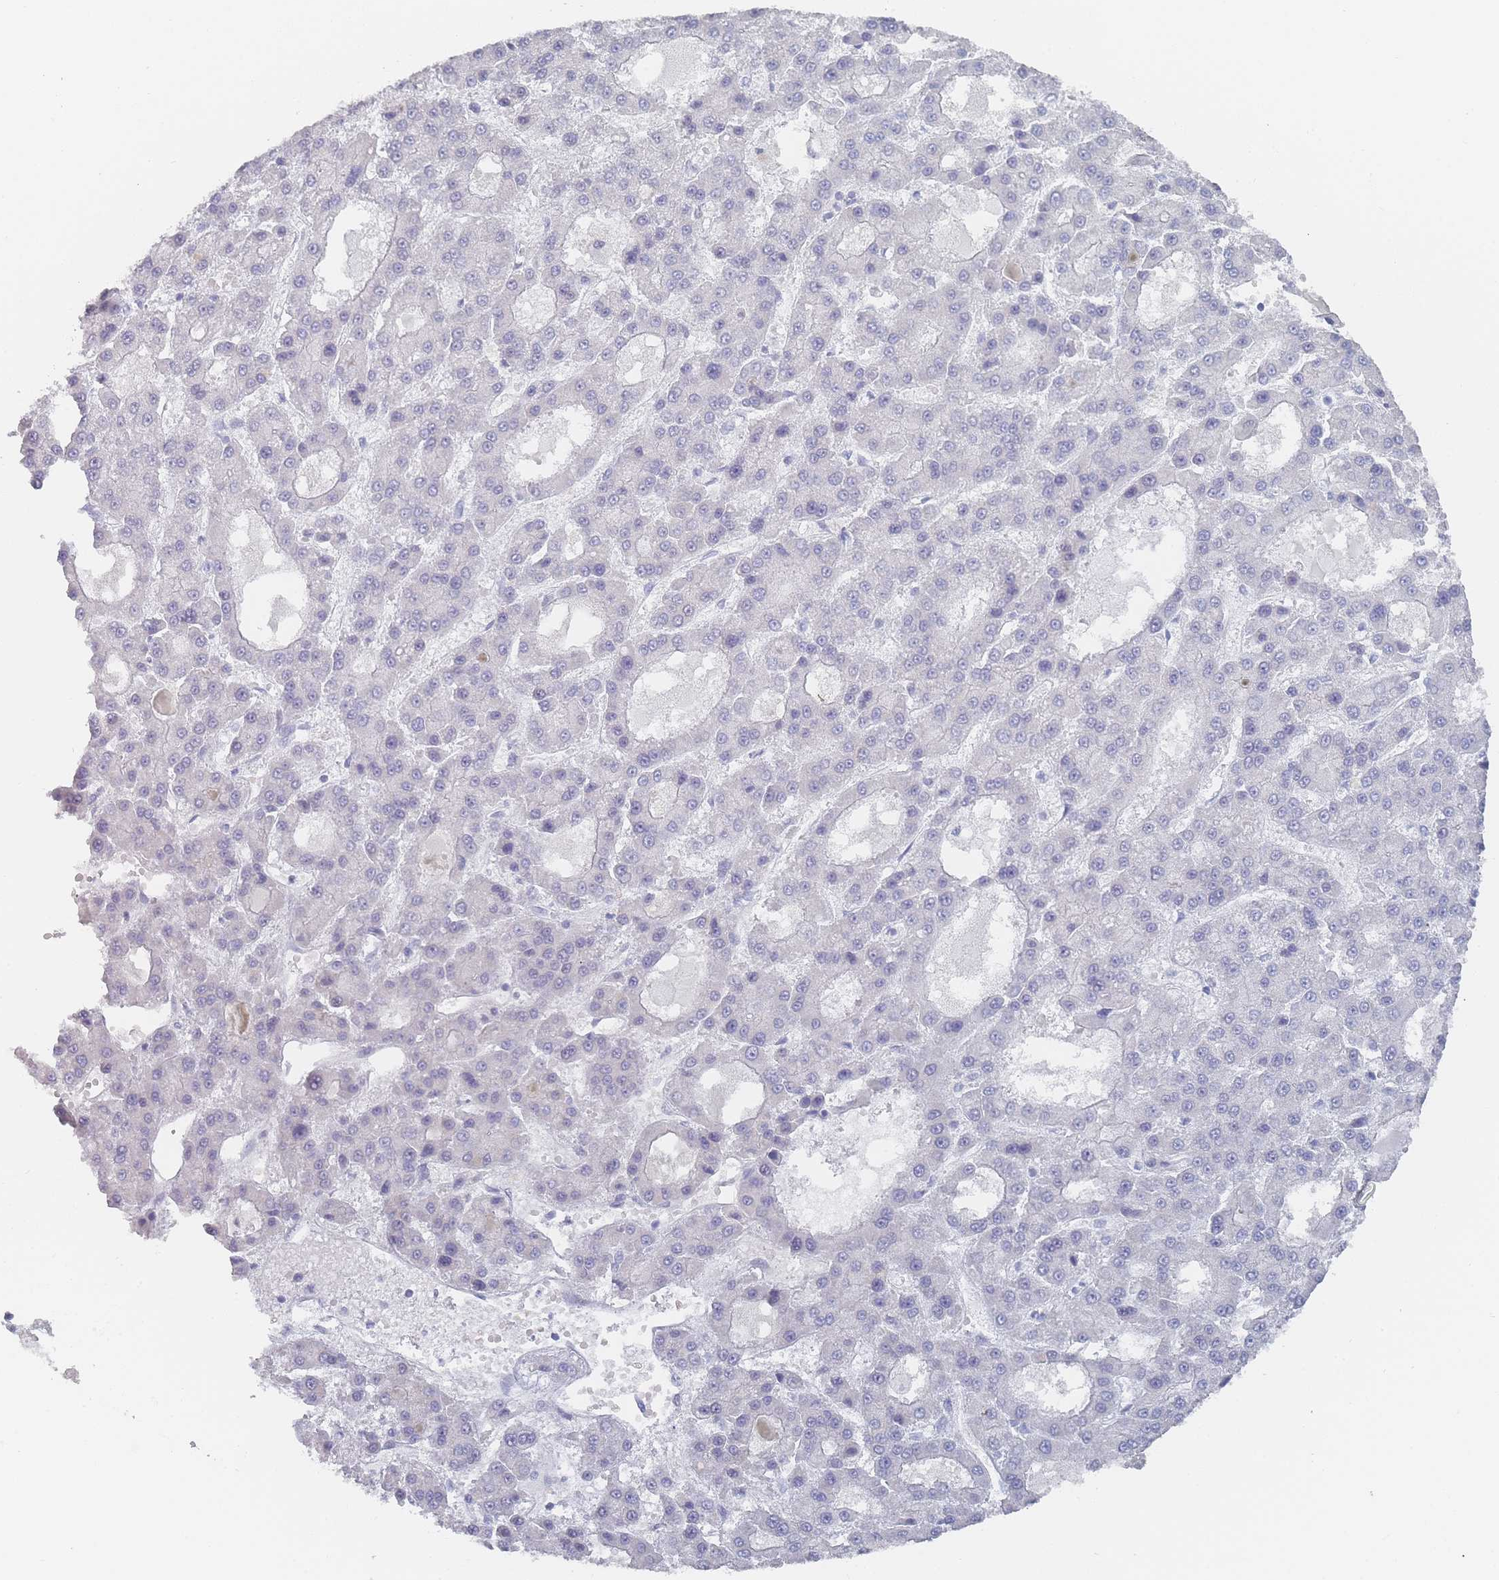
{"staining": {"intensity": "negative", "quantity": "none", "location": "none"}, "tissue": "liver cancer", "cell_type": "Tumor cells", "image_type": "cancer", "snomed": [{"axis": "morphology", "description": "Carcinoma, Hepatocellular, NOS"}, {"axis": "topography", "description": "Liver"}], "caption": "DAB (3,3'-diaminobenzidine) immunohistochemical staining of human hepatocellular carcinoma (liver) exhibits no significant expression in tumor cells.", "gene": "IMPG1", "patient": {"sex": "male", "age": 70}}